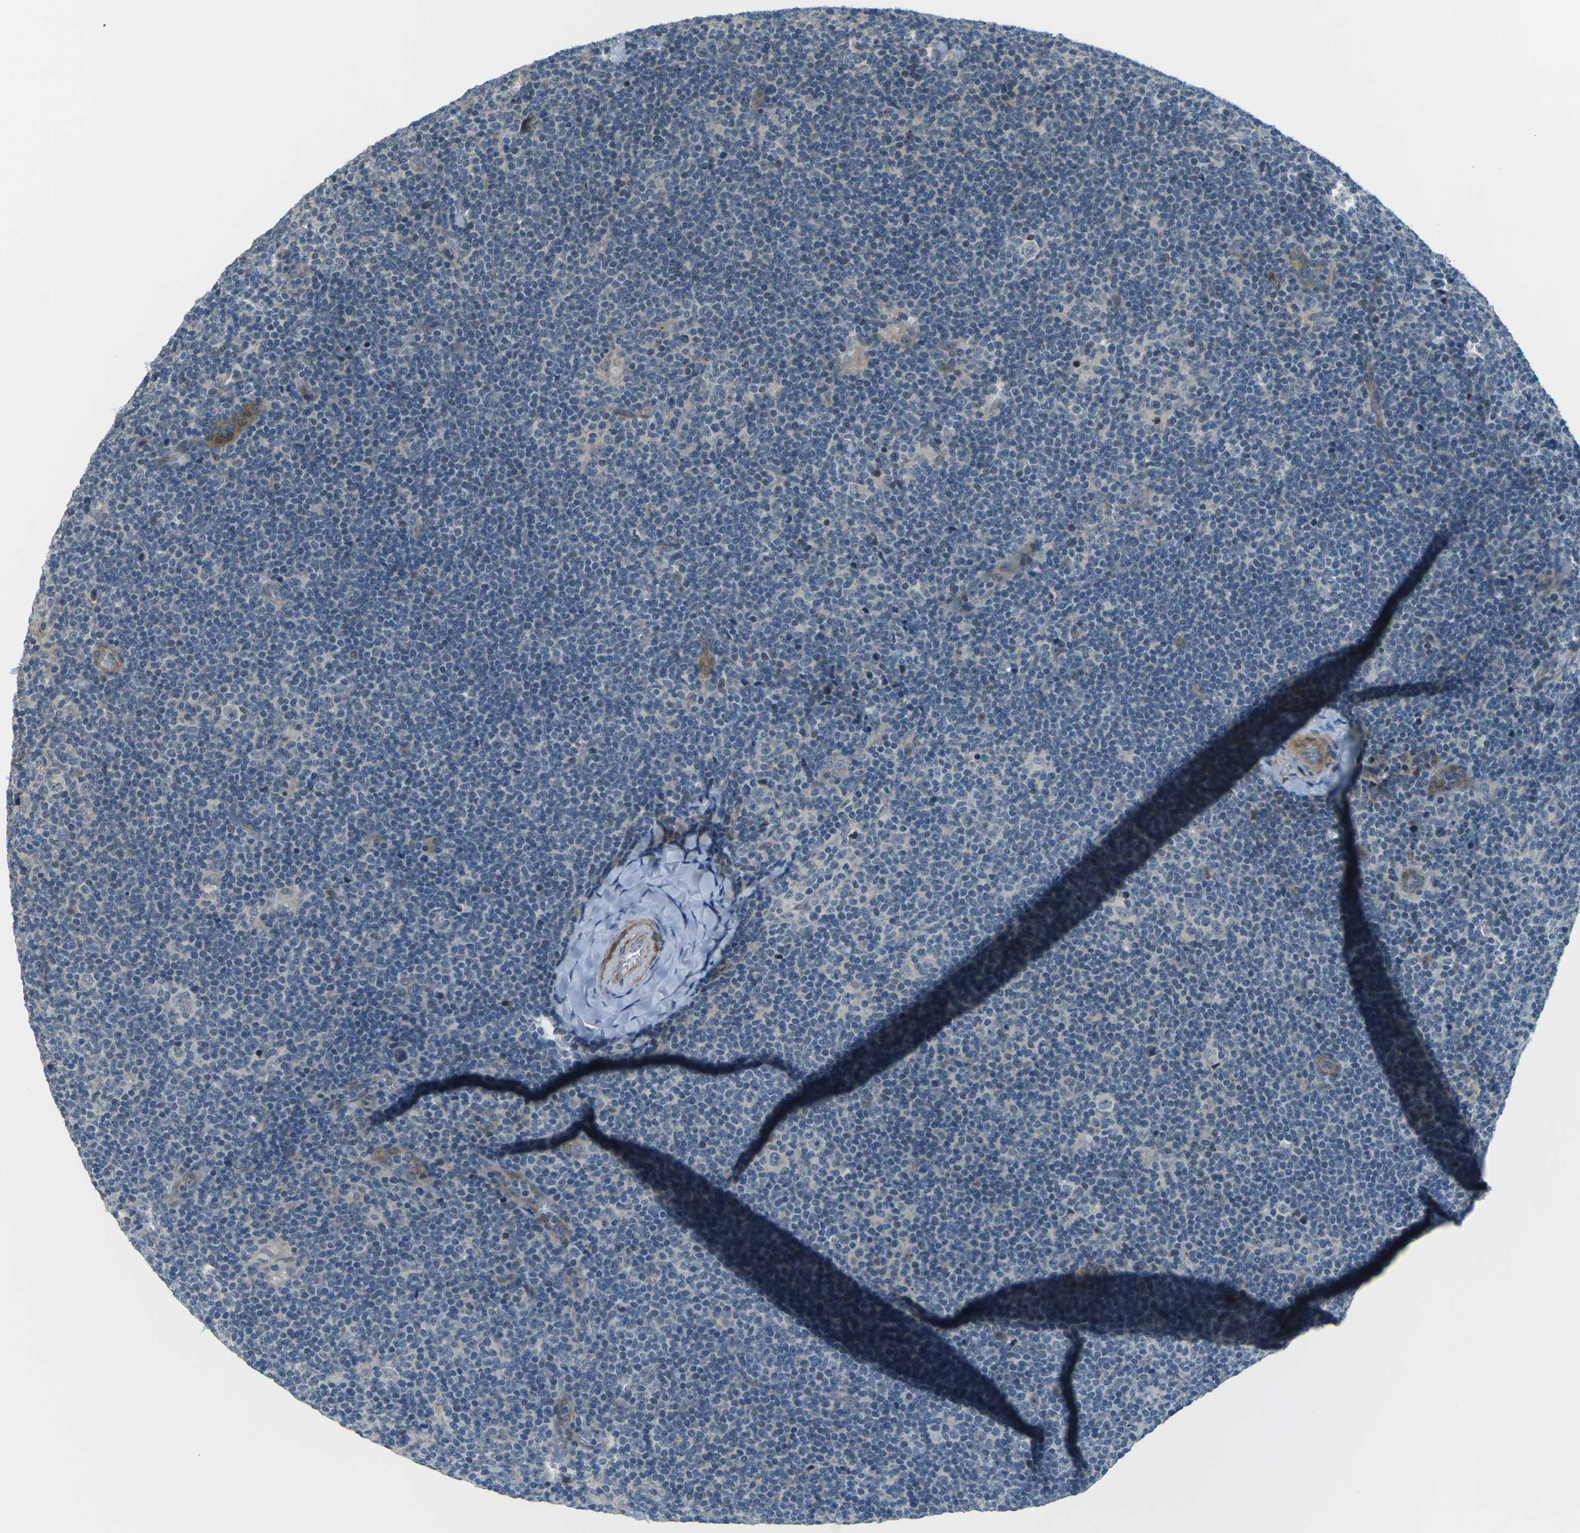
{"staining": {"intensity": "weak", "quantity": "<25%", "location": "cytoplasmic/membranous"}, "tissue": "lymphoma", "cell_type": "Tumor cells", "image_type": "cancer", "snomed": [{"axis": "morphology", "description": "Hodgkin's disease, NOS"}, {"axis": "topography", "description": "Lymph node"}], "caption": "Immunohistochemical staining of human lymphoma displays no significant expression in tumor cells.", "gene": "SLC13A3", "patient": {"sex": "female", "age": 57}}